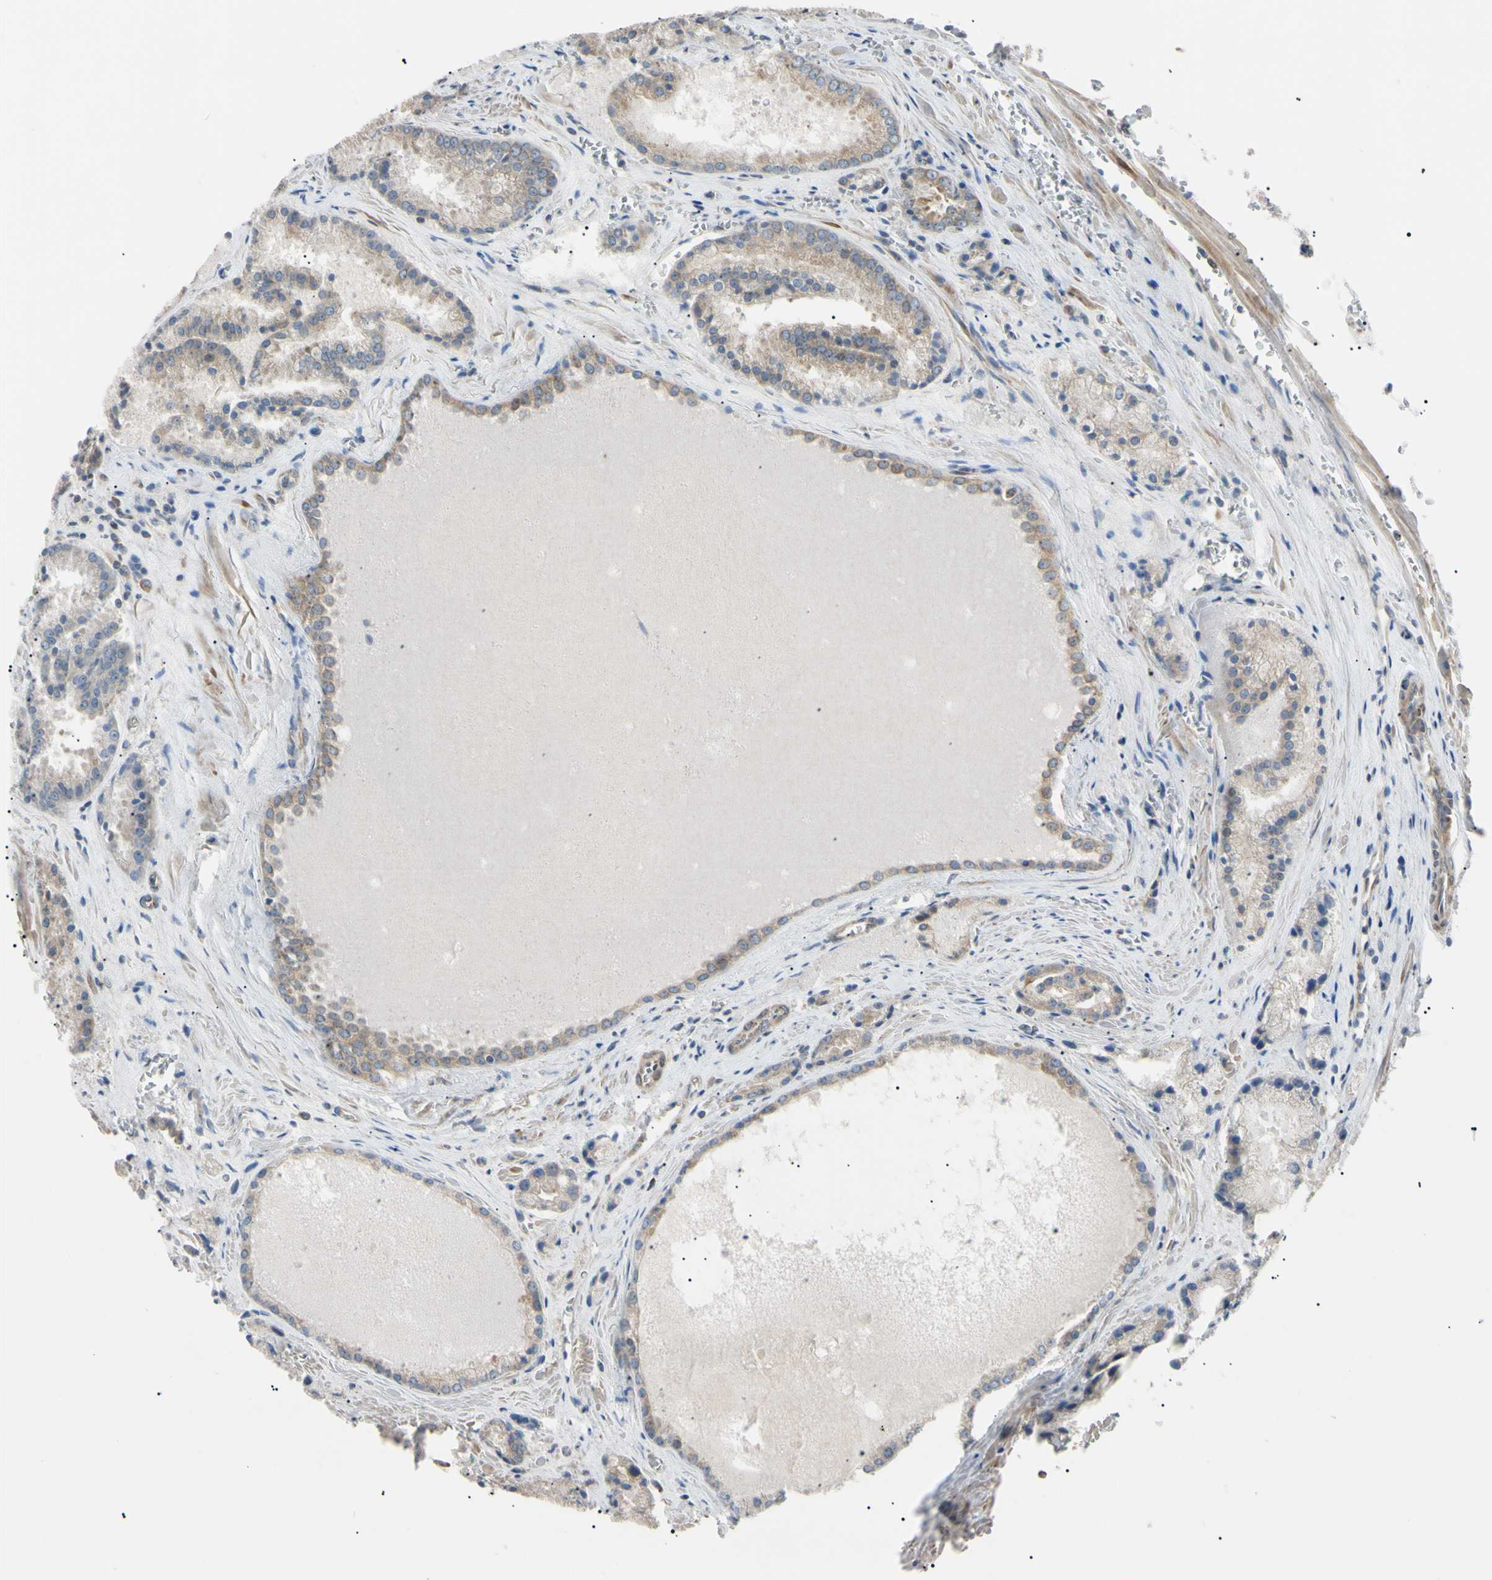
{"staining": {"intensity": "moderate", "quantity": ">75%", "location": "cytoplasmic/membranous"}, "tissue": "prostate cancer", "cell_type": "Tumor cells", "image_type": "cancer", "snomed": [{"axis": "morphology", "description": "Adenocarcinoma, Low grade"}, {"axis": "topography", "description": "Prostate"}], "caption": "Protein staining of prostate adenocarcinoma (low-grade) tissue reveals moderate cytoplasmic/membranous expression in about >75% of tumor cells.", "gene": "VAPA", "patient": {"sex": "male", "age": 64}}